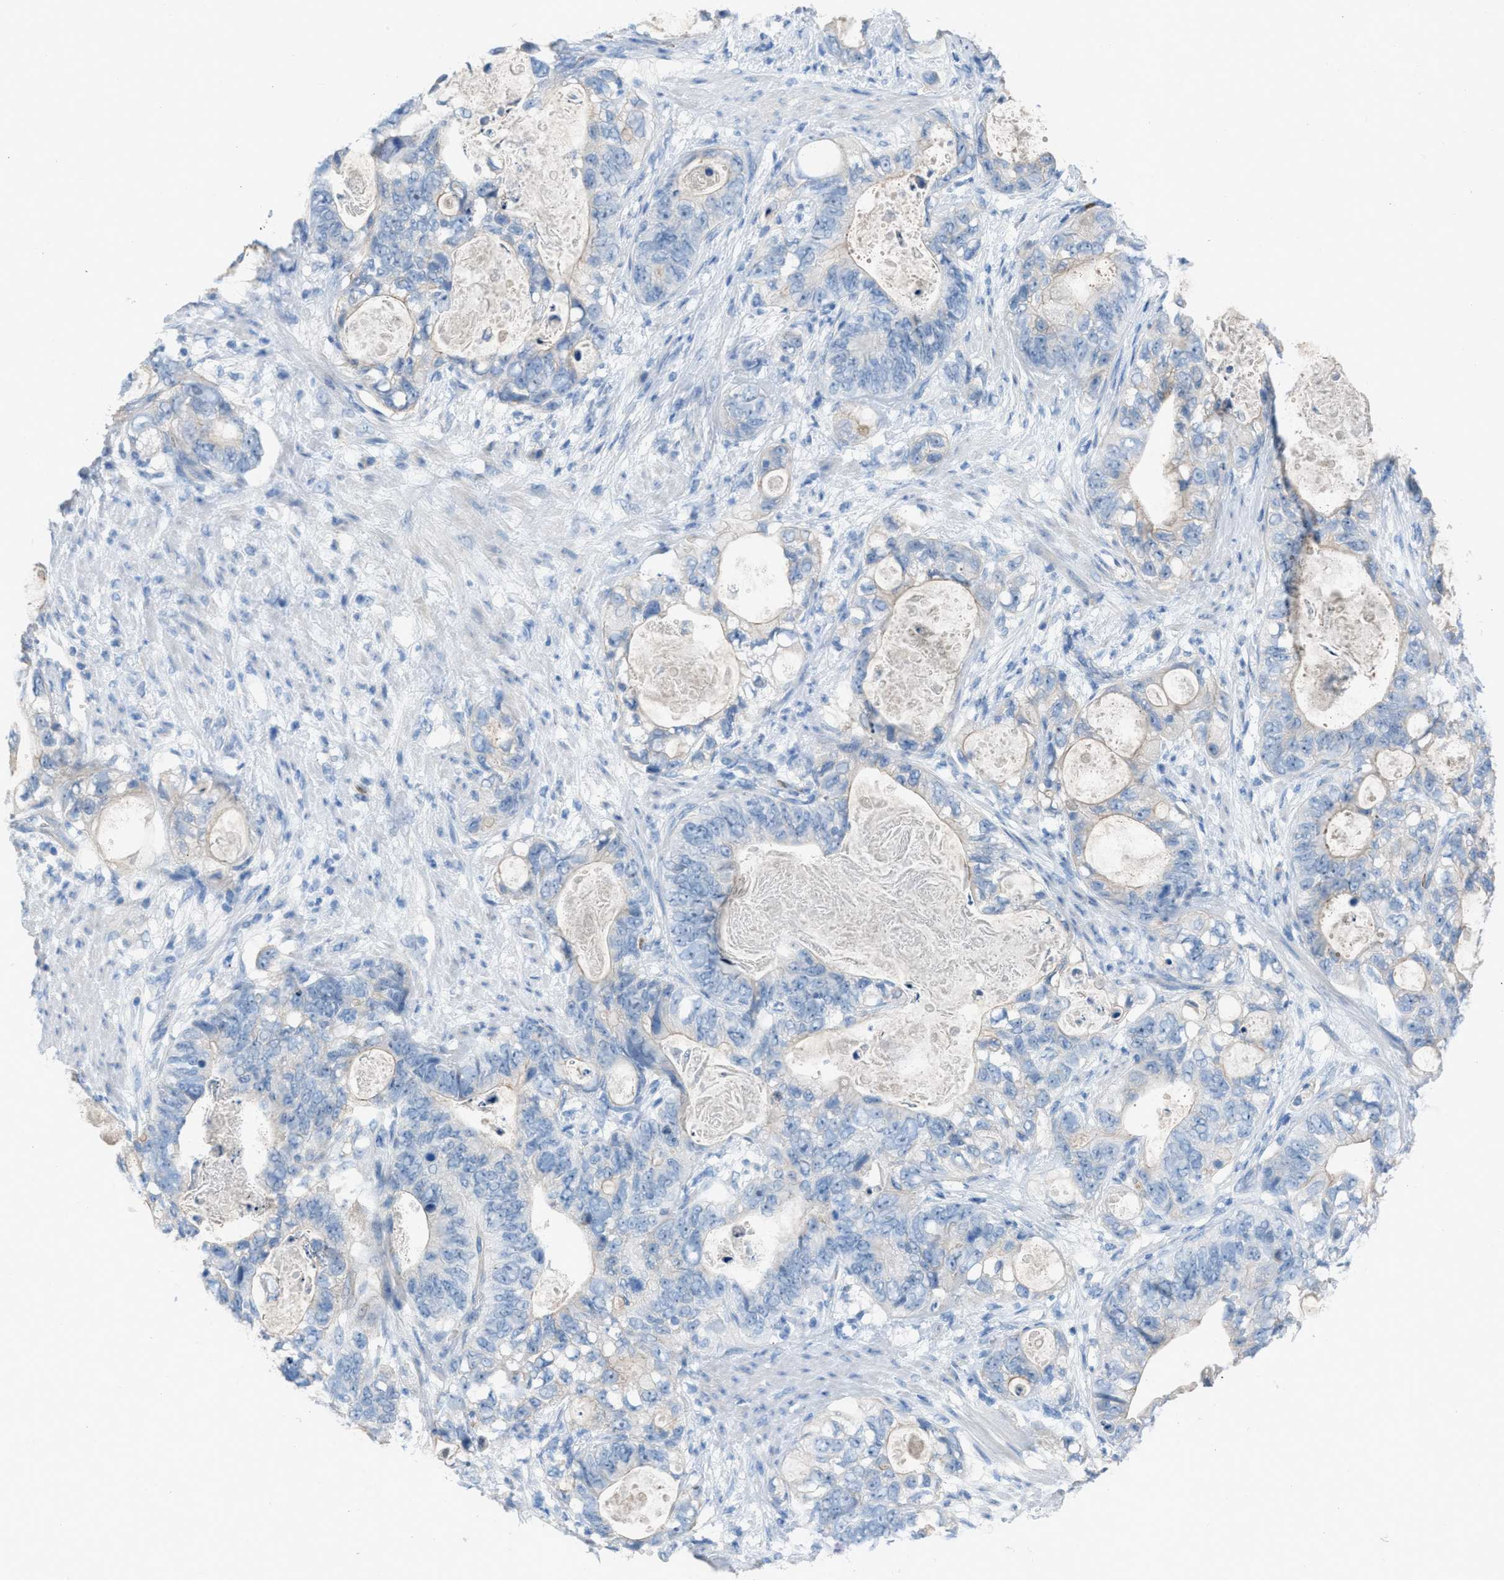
{"staining": {"intensity": "negative", "quantity": "none", "location": "none"}, "tissue": "stomach cancer", "cell_type": "Tumor cells", "image_type": "cancer", "snomed": [{"axis": "morphology", "description": "Normal tissue, NOS"}, {"axis": "morphology", "description": "Adenocarcinoma, NOS"}, {"axis": "topography", "description": "Stomach"}], "caption": "This histopathology image is of stomach adenocarcinoma stained with IHC to label a protein in brown with the nuclei are counter-stained blue. There is no expression in tumor cells. The staining is performed using DAB brown chromogen with nuclei counter-stained in using hematoxylin.", "gene": "CFAP77", "patient": {"sex": "female", "age": 89}}